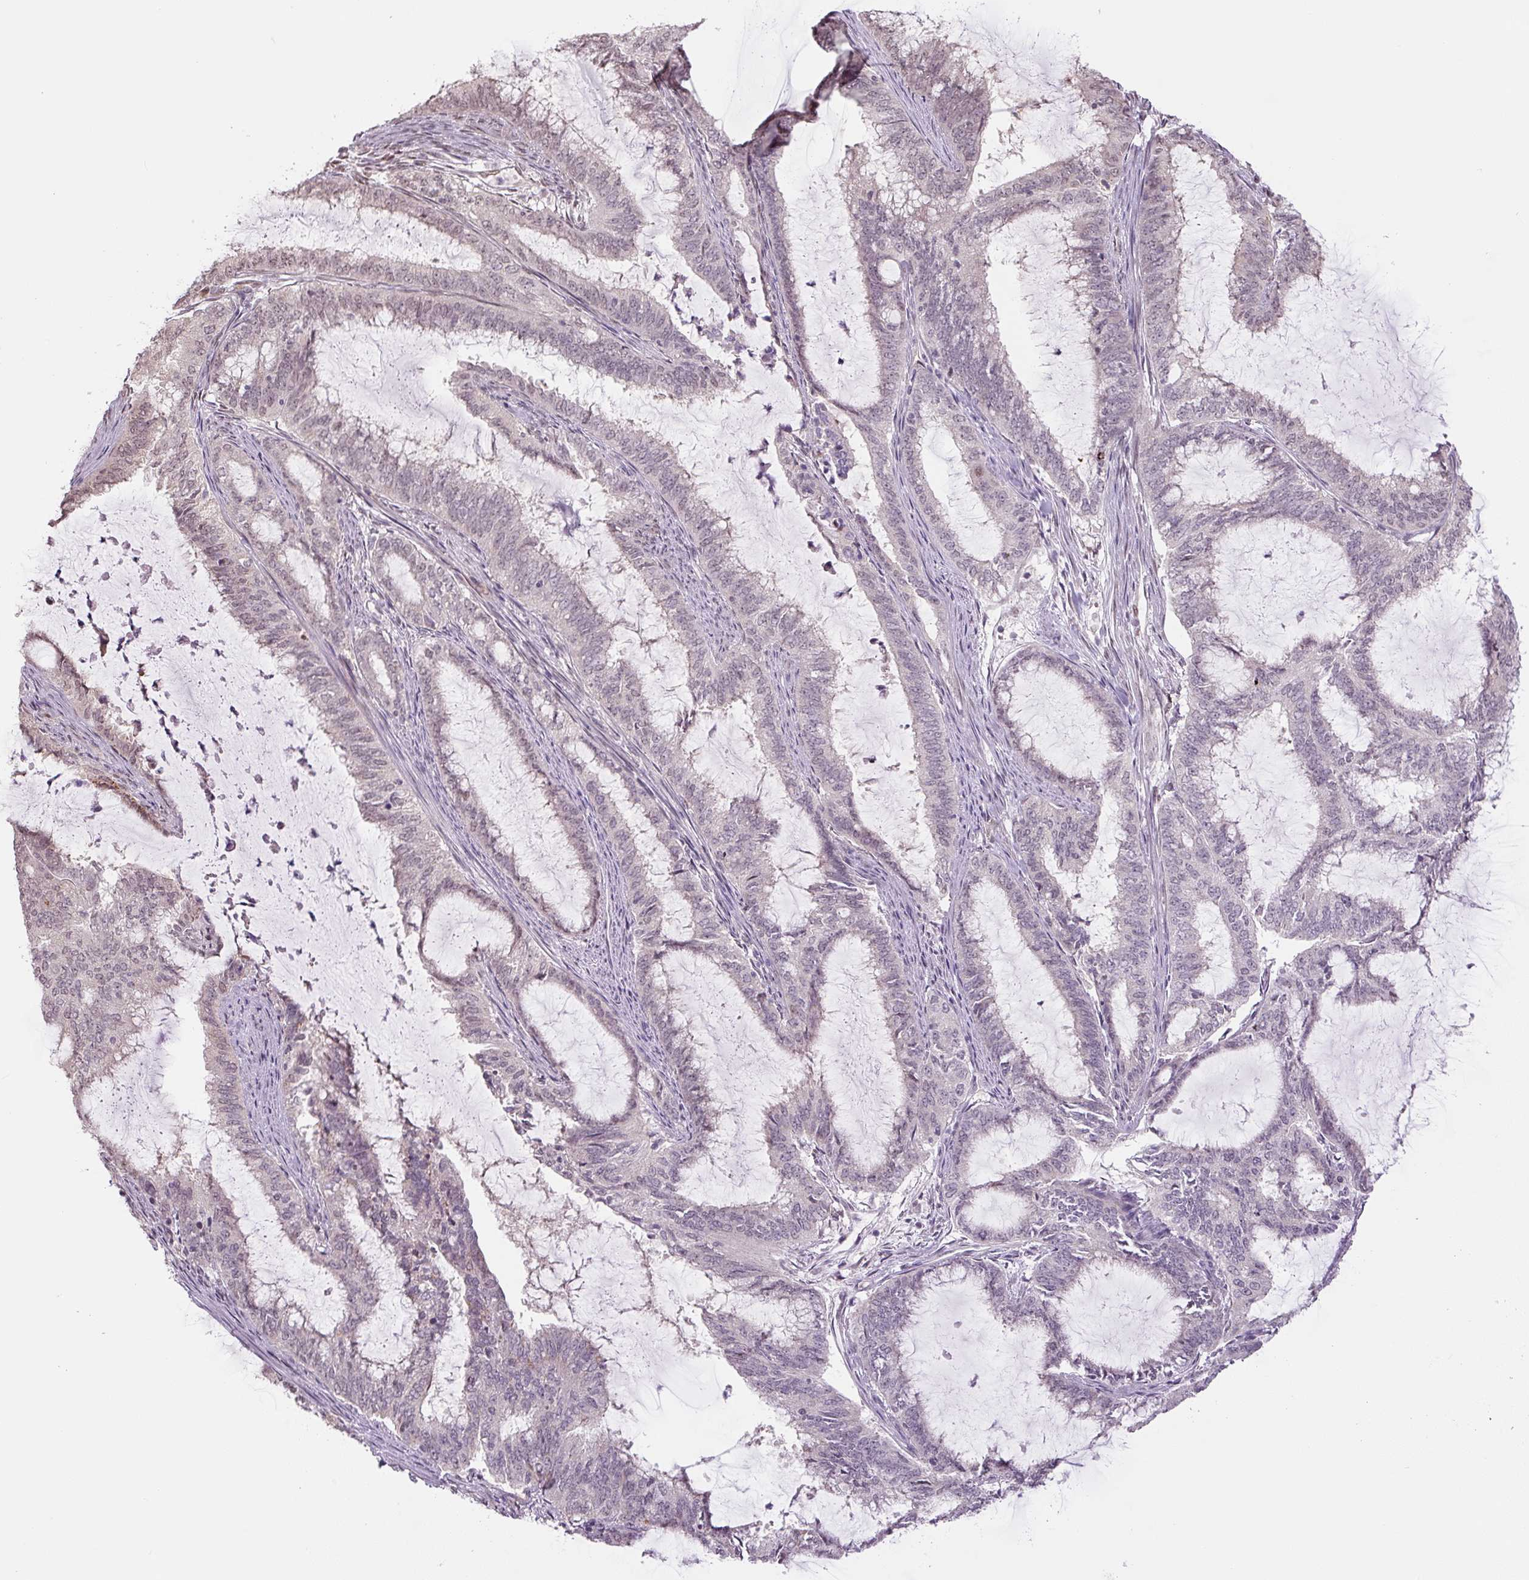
{"staining": {"intensity": "moderate", "quantity": "25%-75%", "location": "nuclear"}, "tissue": "endometrial cancer", "cell_type": "Tumor cells", "image_type": "cancer", "snomed": [{"axis": "morphology", "description": "Adenocarcinoma, NOS"}, {"axis": "topography", "description": "Endometrium"}], "caption": "An immunohistochemistry (IHC) histopathology image of neoplastic tissue is shown. Protein staining in brown shows moderate nuclear positivity in adenocarcinoma (endometrial) within tumor cells. (DAB (3,3'-diaminobenzidine) = brown stain, brightfield microscopy at high magnification).", "gene": "TCFL5", "patient": {"sex": "female", "age": 51}}